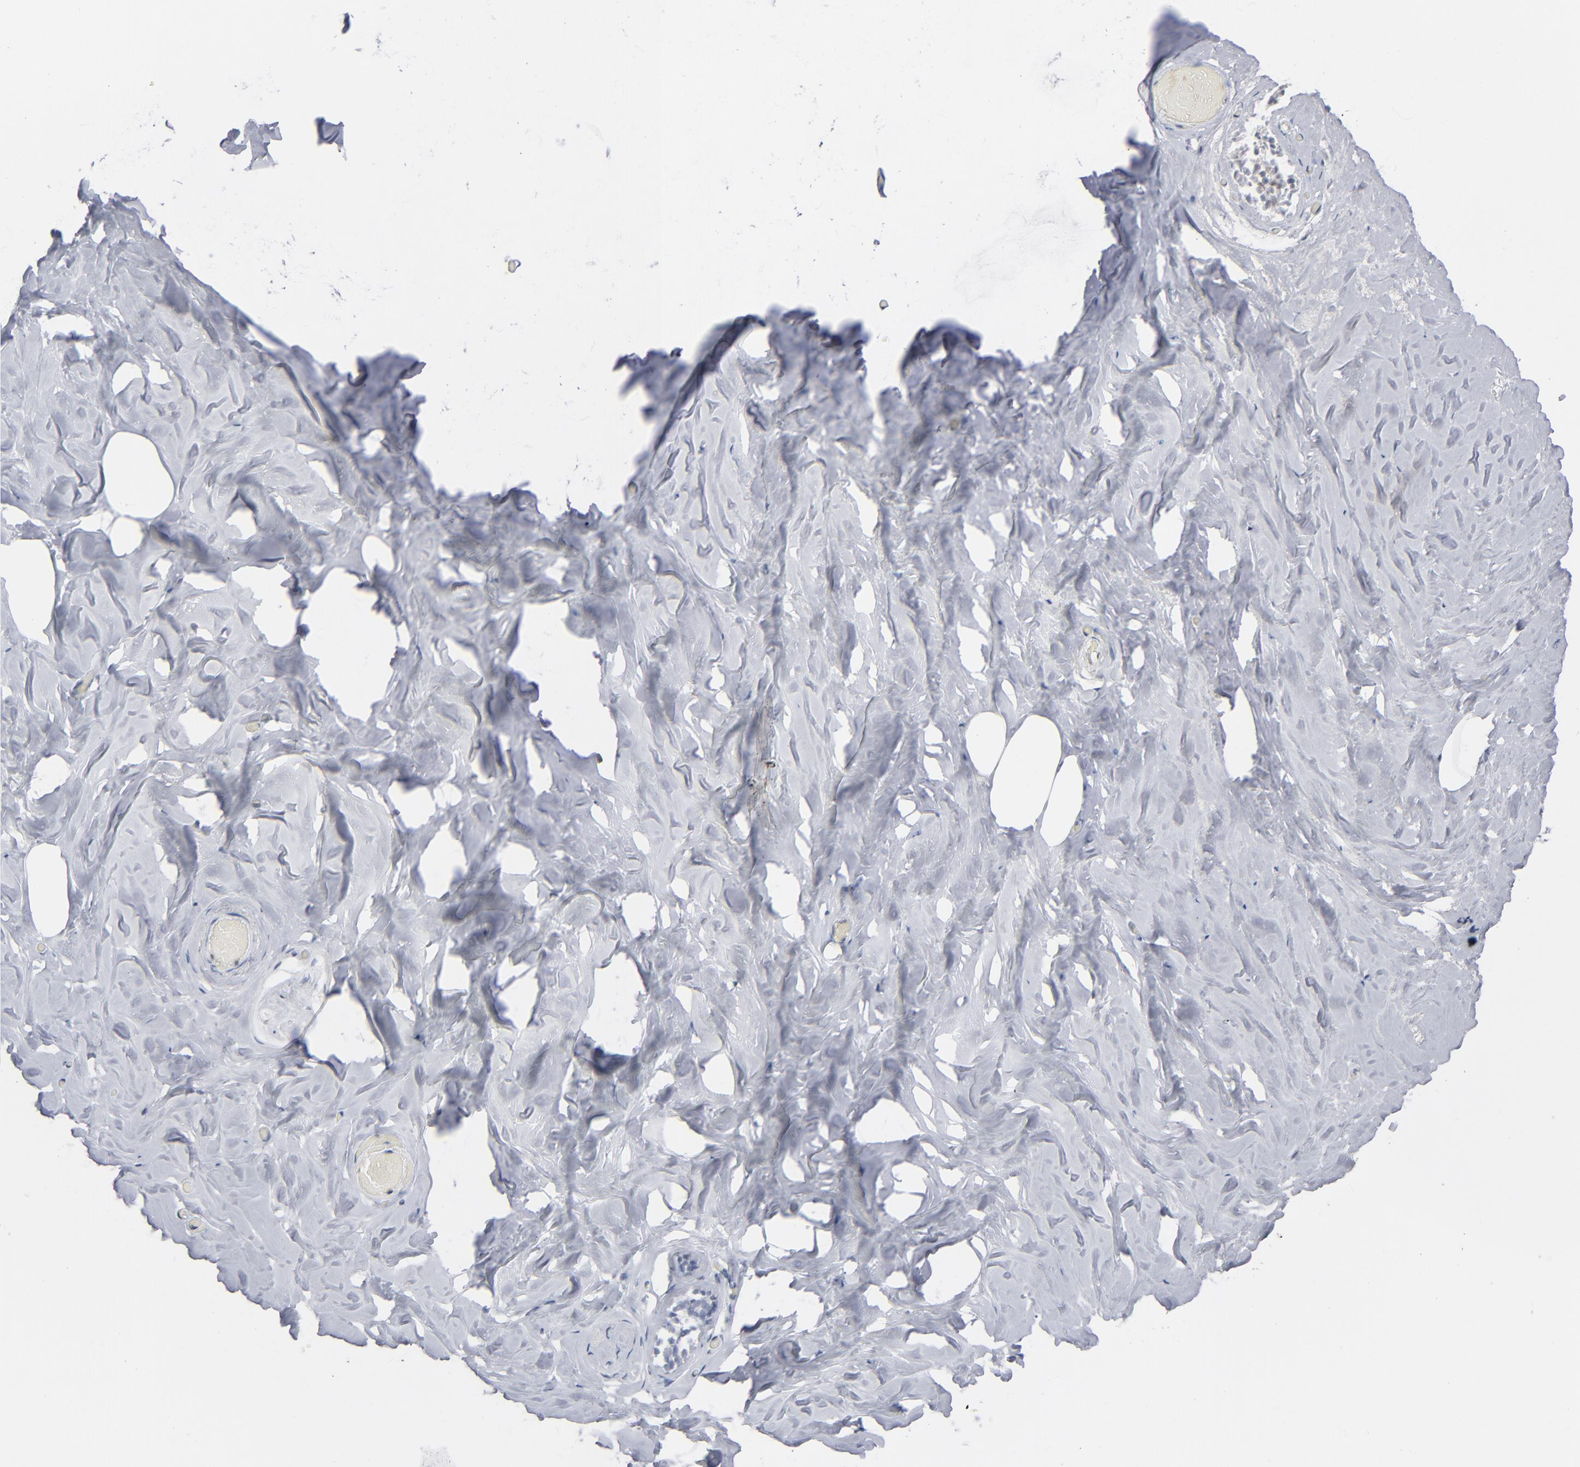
{"staining": {"intensity": "negative", "quantity": "none", "location": "none"}, "tissue": "breast", "cell_type": "Adipocytes", "image_type": "normal", "snomed": [{"axis": "morphology", "description": "Normal tissue, NOS"}, {"axis": "topography", "description": "Breast"}], "caption": "This is an IHC photomicrograph of unremarkable human breast. There is no positivity in adipocytes.", "gene": "IRF9", "patient": {"sex": "female", "age": 75}}